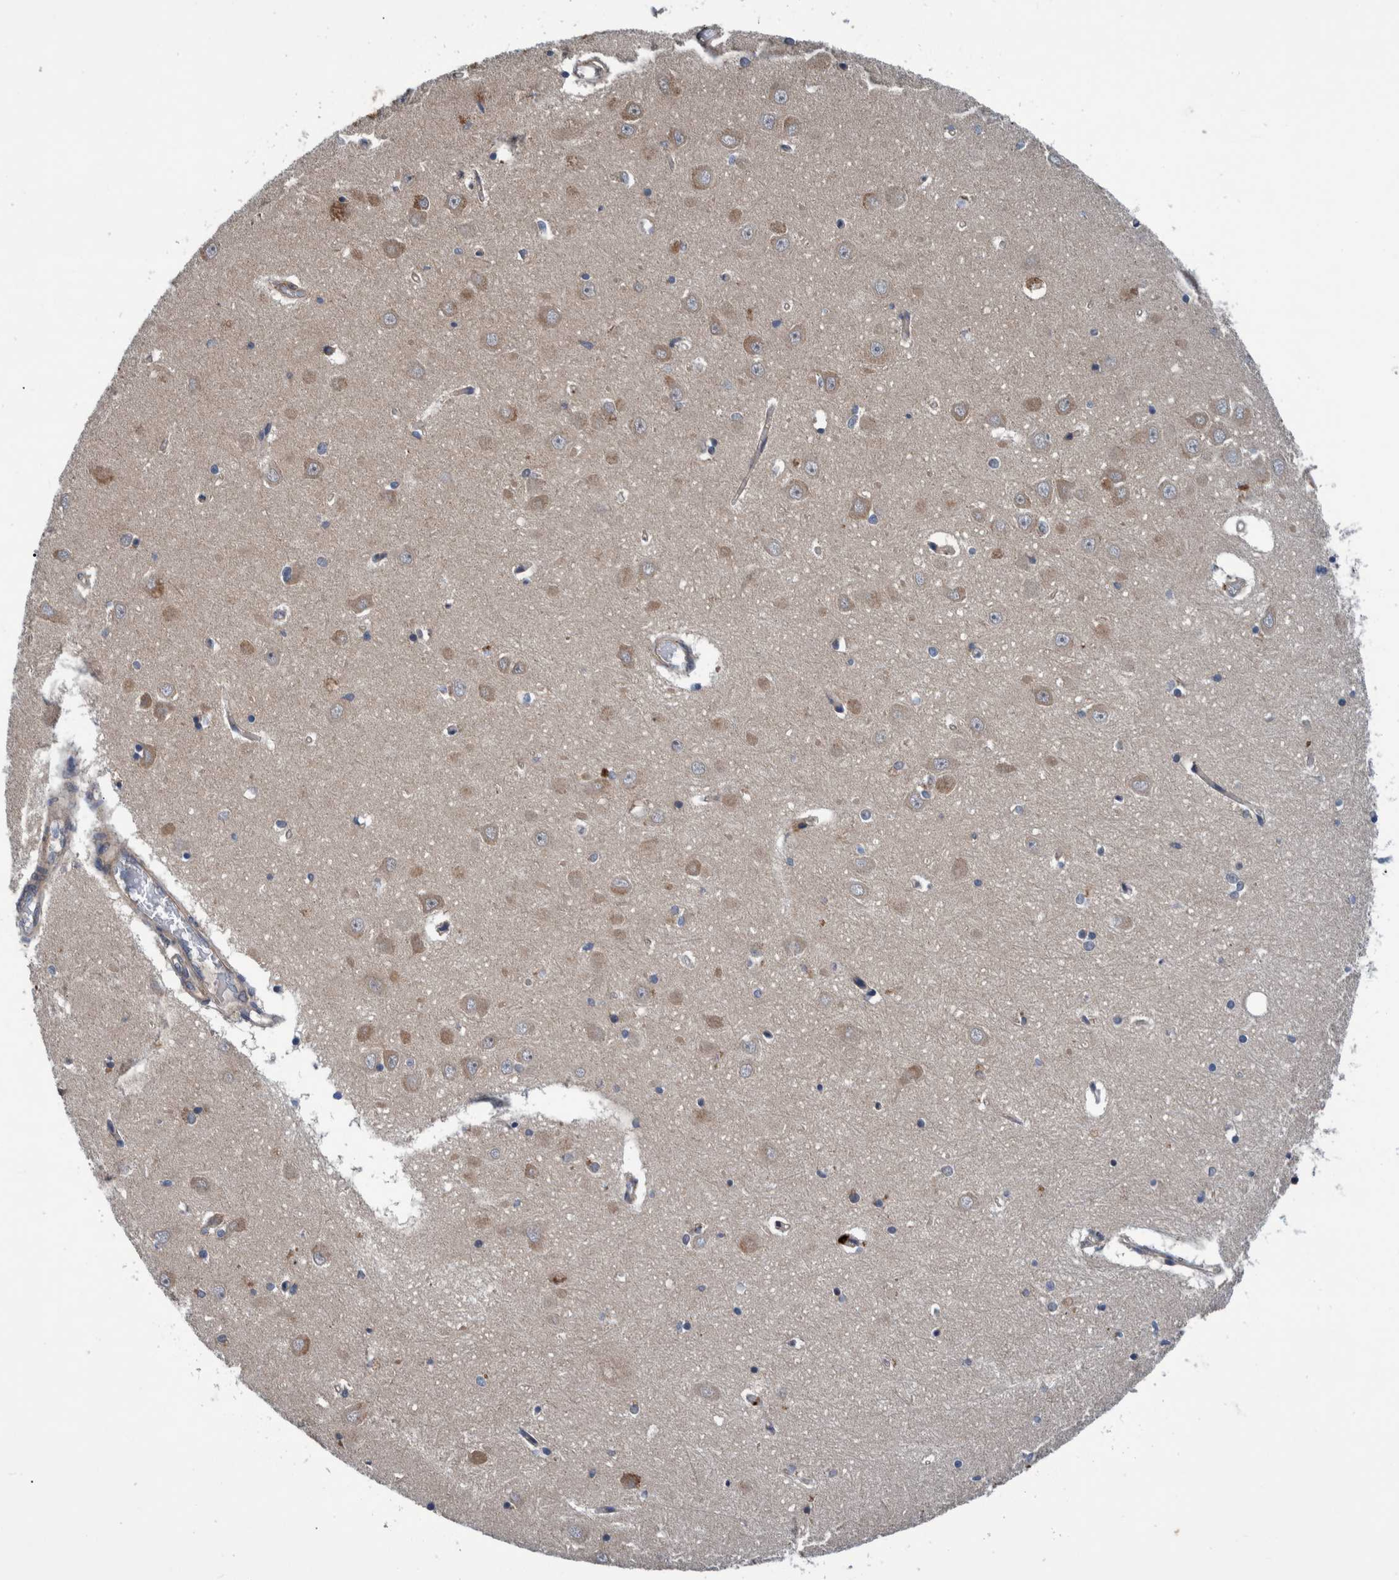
{"staining": {"intensity": "moderate", "quantity": "<25%", "location": "cytoplasmic/membranous"}, "tissue": "hippocampus", "cell_type": "Glial cells", "image_type": "normal", "snomed": [{"axis": "morphology", "description": "Normal tissue, NOS"}, {"axis": "topography", "description": "Hippocampus"}], "caption": "Moderate cytoplasmic/membranous expression for a protein is present in approximately <25% of glial cells of benign hippocampus using immunohistochemistry.", "gene": "ITIH3", "patient": {"sex": "male", "age": 70}}